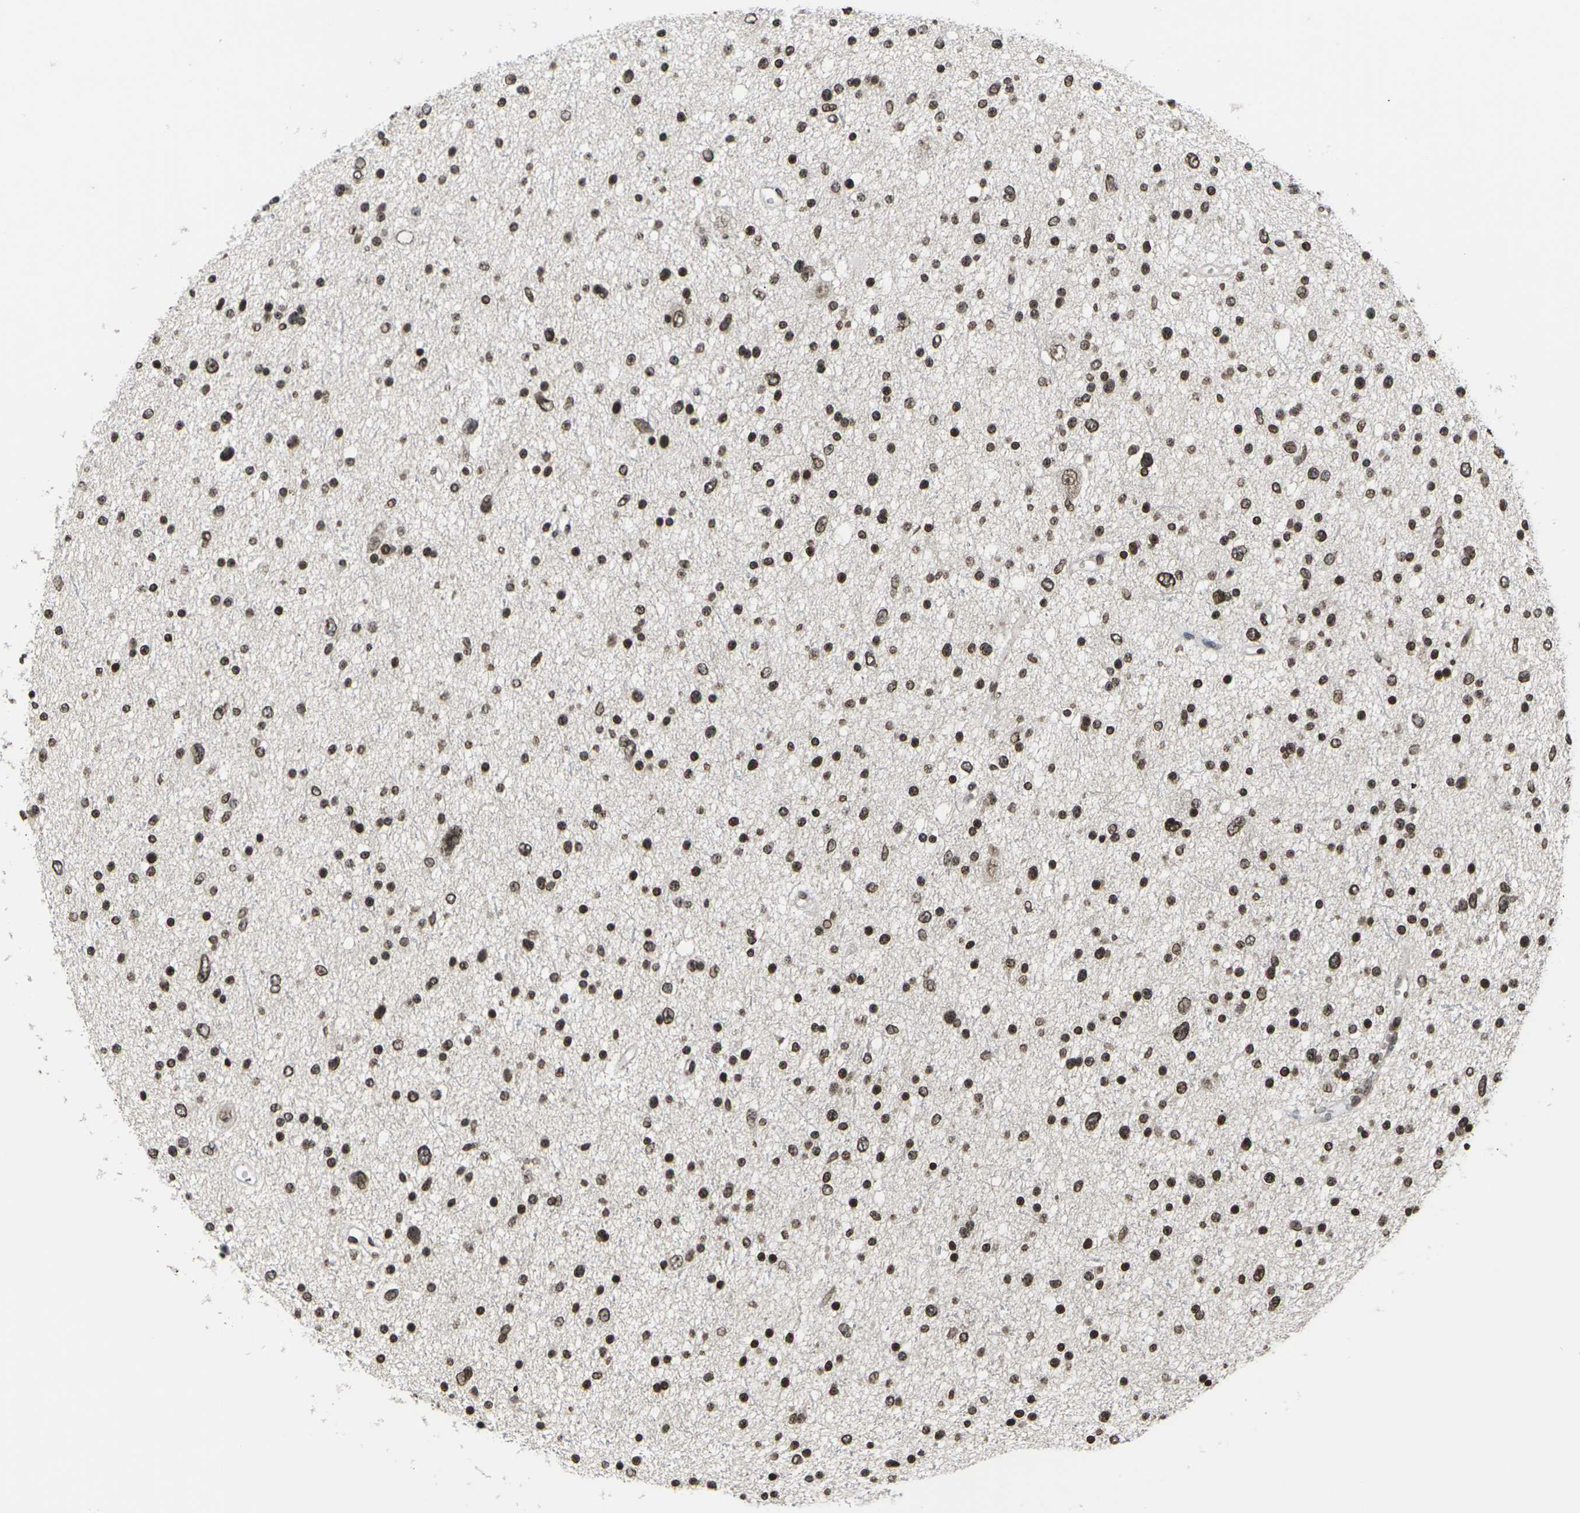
{"staining": {"intensity": "strong", "quantity": ">75%", "location": "nuclear"}, "tissue": "glioma", "cell_type": "Tumor cells", "image_type": "cancer", "snomed": [{"axis": "morphology", "description": "Glioma, malignant, Low grade"}, {"axis": "topography", "description": "Brain"}], "caption": "Immunohistochemical staining of malignant glioma (low-grade) shows high levels of strong nuclear protein staining in about >75% of tumor cells.", "gene": "ETV5", "patient": {"sex": "female", "age": 37}}